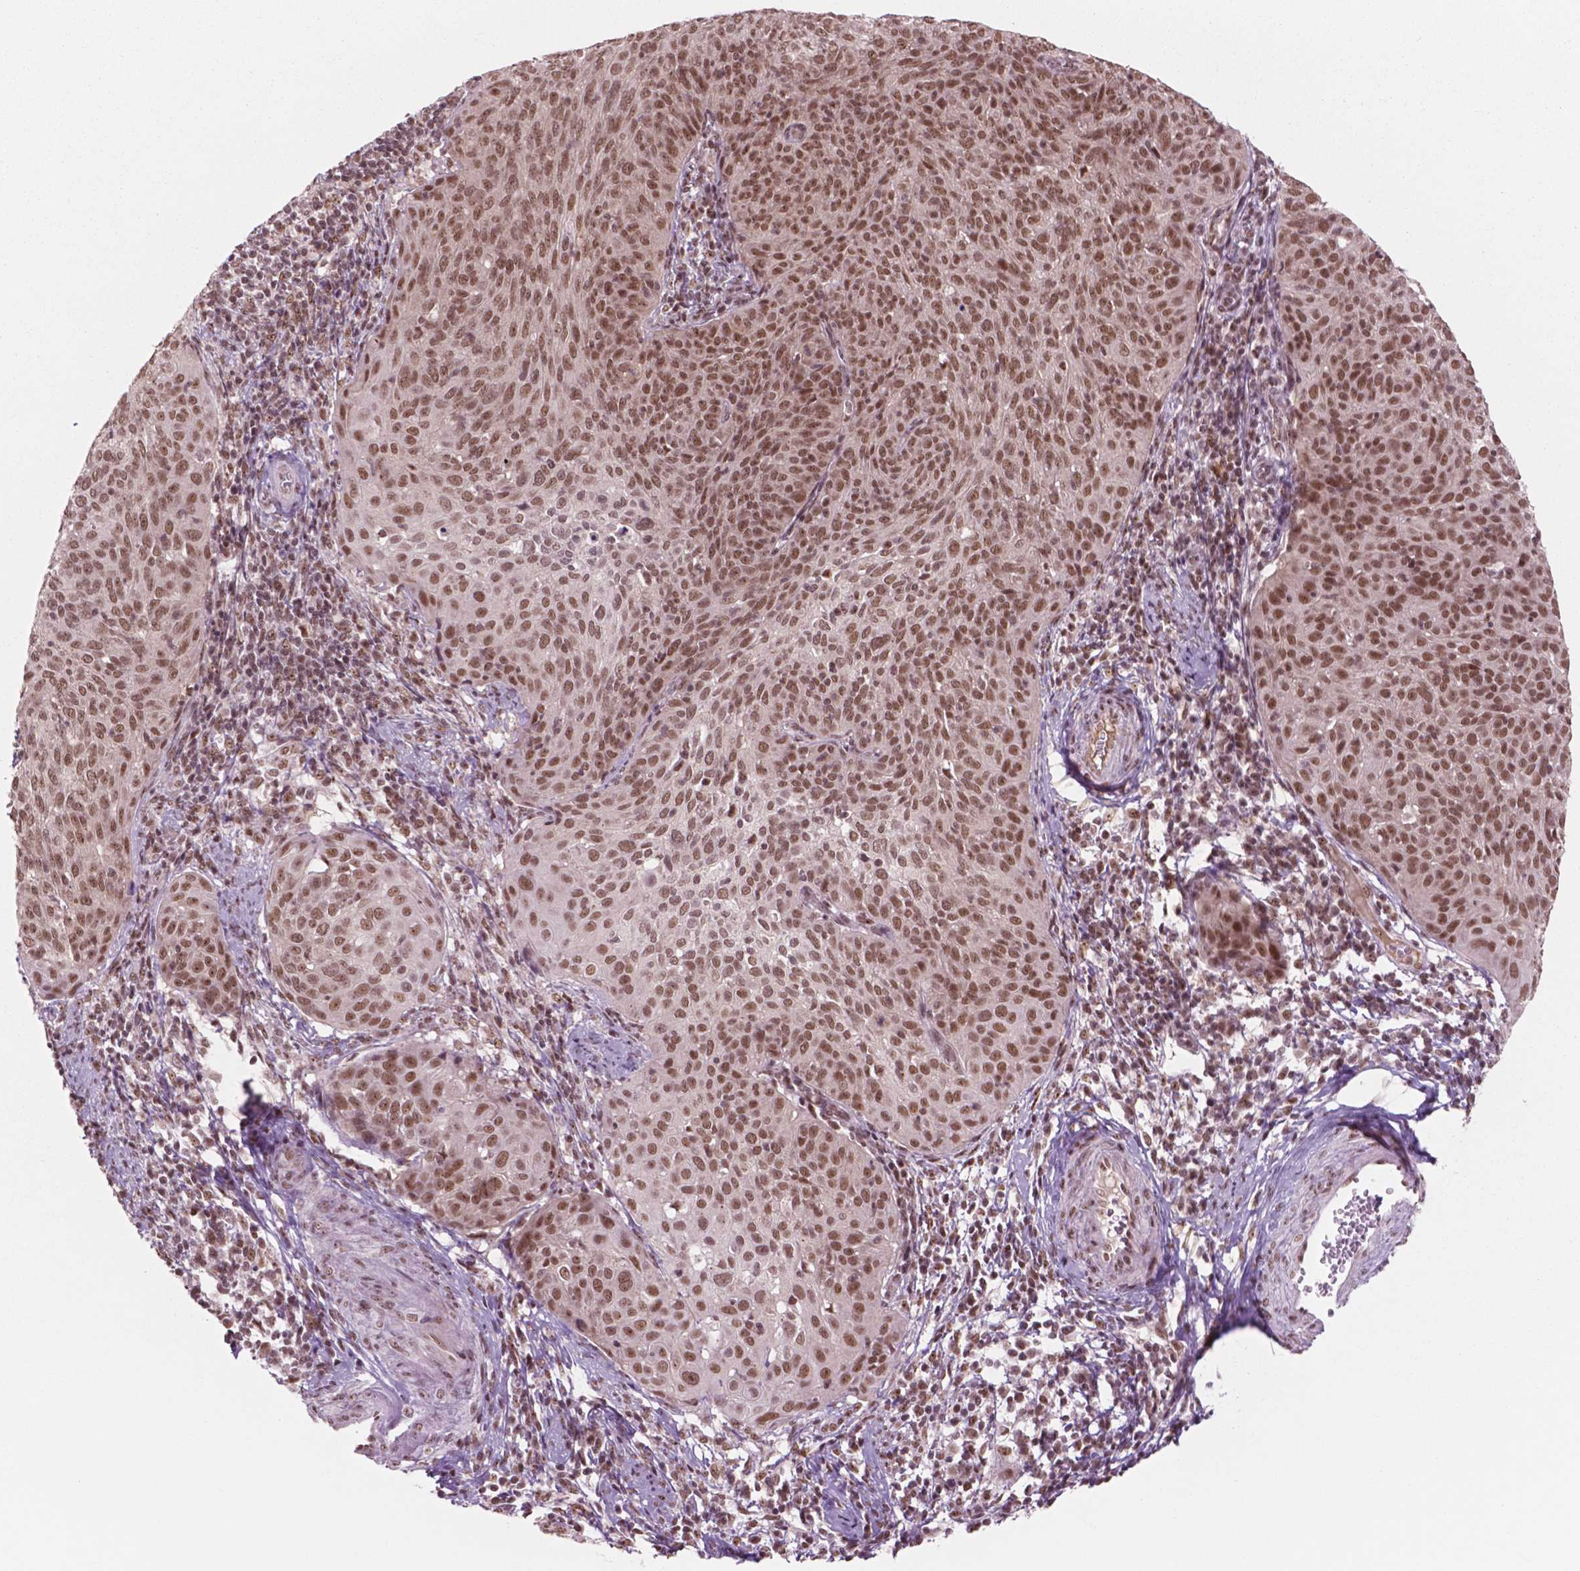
{"staining": {"intensity": "moderate", "quantity": ">75%", "location": "nuclear"}, "tissue": "cervical cancer", "cell_type": "Tumor cells", "image_type": "cancer", "snomed": [{"axis": "morphology", "description": "Squamous cell carcinoma, NOS"}, {"axis": "topography", "description": "Cervix"}], "caption": "Immunohistochemical staining of human squamous cell carcinoma (cervical) exhibits medium levels of moderate nuclear protein positivity in about >75% of tumor cells.", "gene": "POLR2E", "patient": {"sex": "female", "age": 39}}